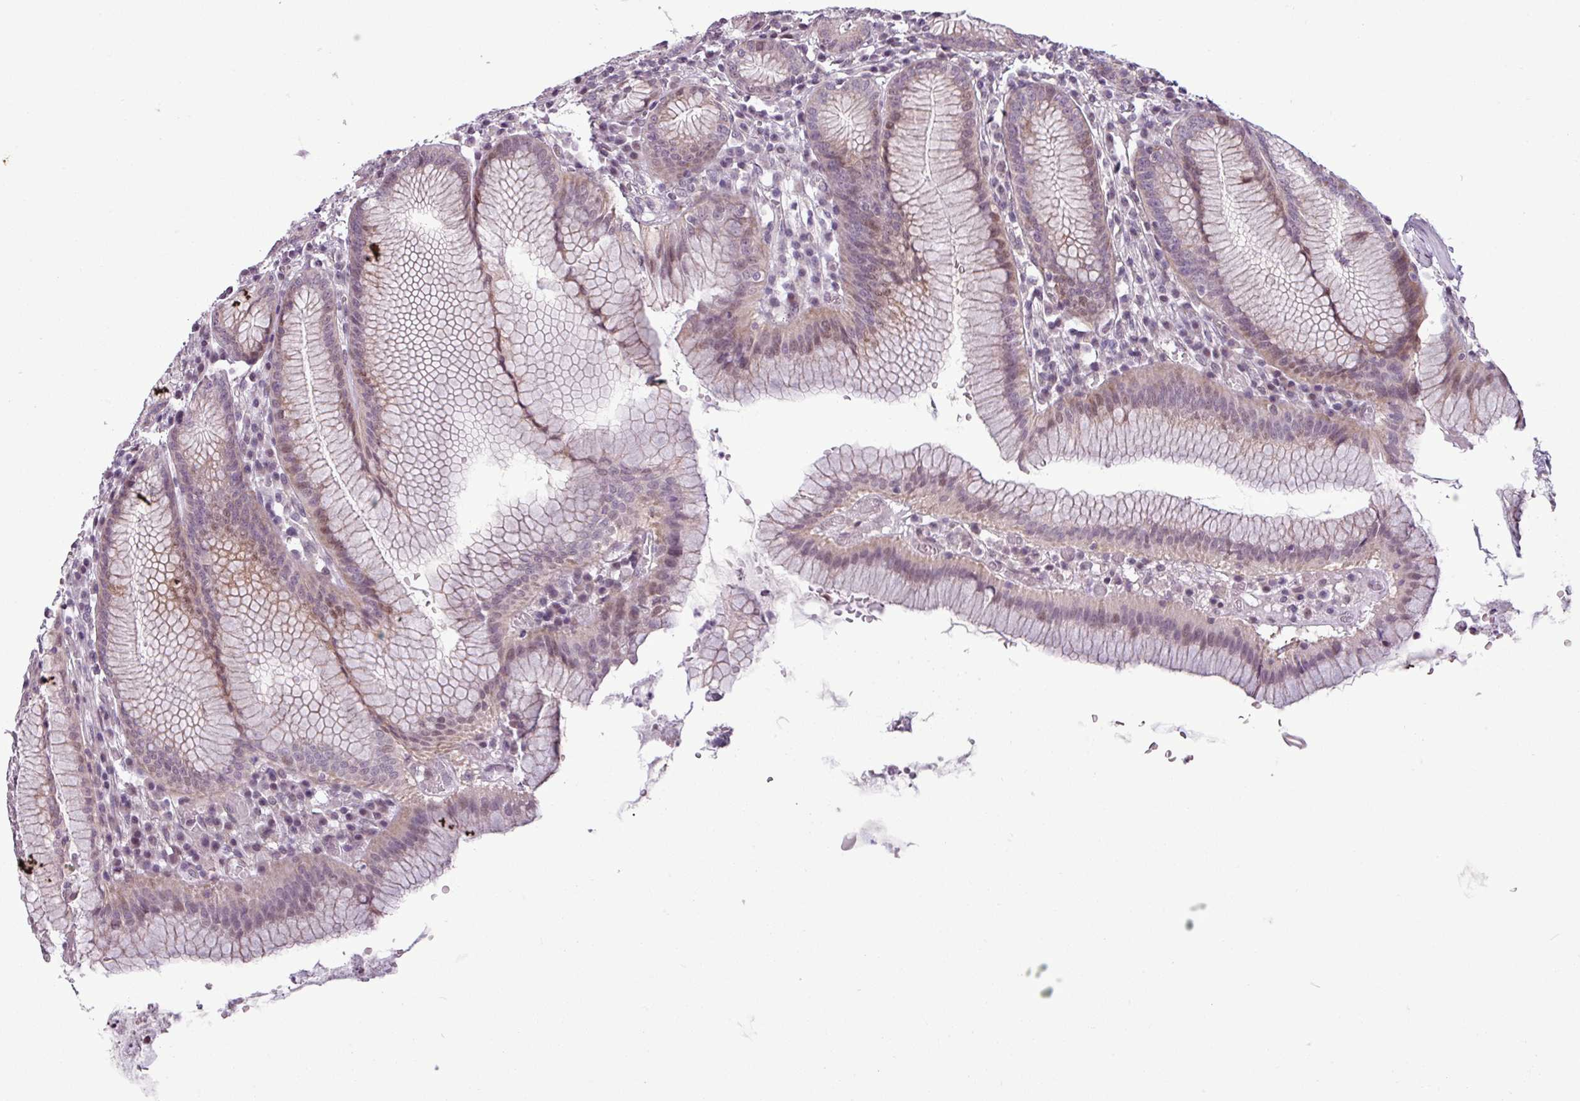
{"staining": {"intensity": "moderate", "quantity": "25%-75%", "location": "cytoplasmic/membranous"}, "tissue": "stomach", "cell_type": "Glandular cells", "image_type": "normal", "snomed": [{"axis": "morphology", "description": "Normal tissue, NOS"}, {"axis": "topography", "description": "Stomach"}], "caption": "Approximately 25%-75% of glandular cells in normal stomach exhibit moderate cytoplasmic/membranous protein positivity as visualized by brown immunohistochemical staining.", "gene": "GPT2", "patient": {"sex": "male", "age": 55}}